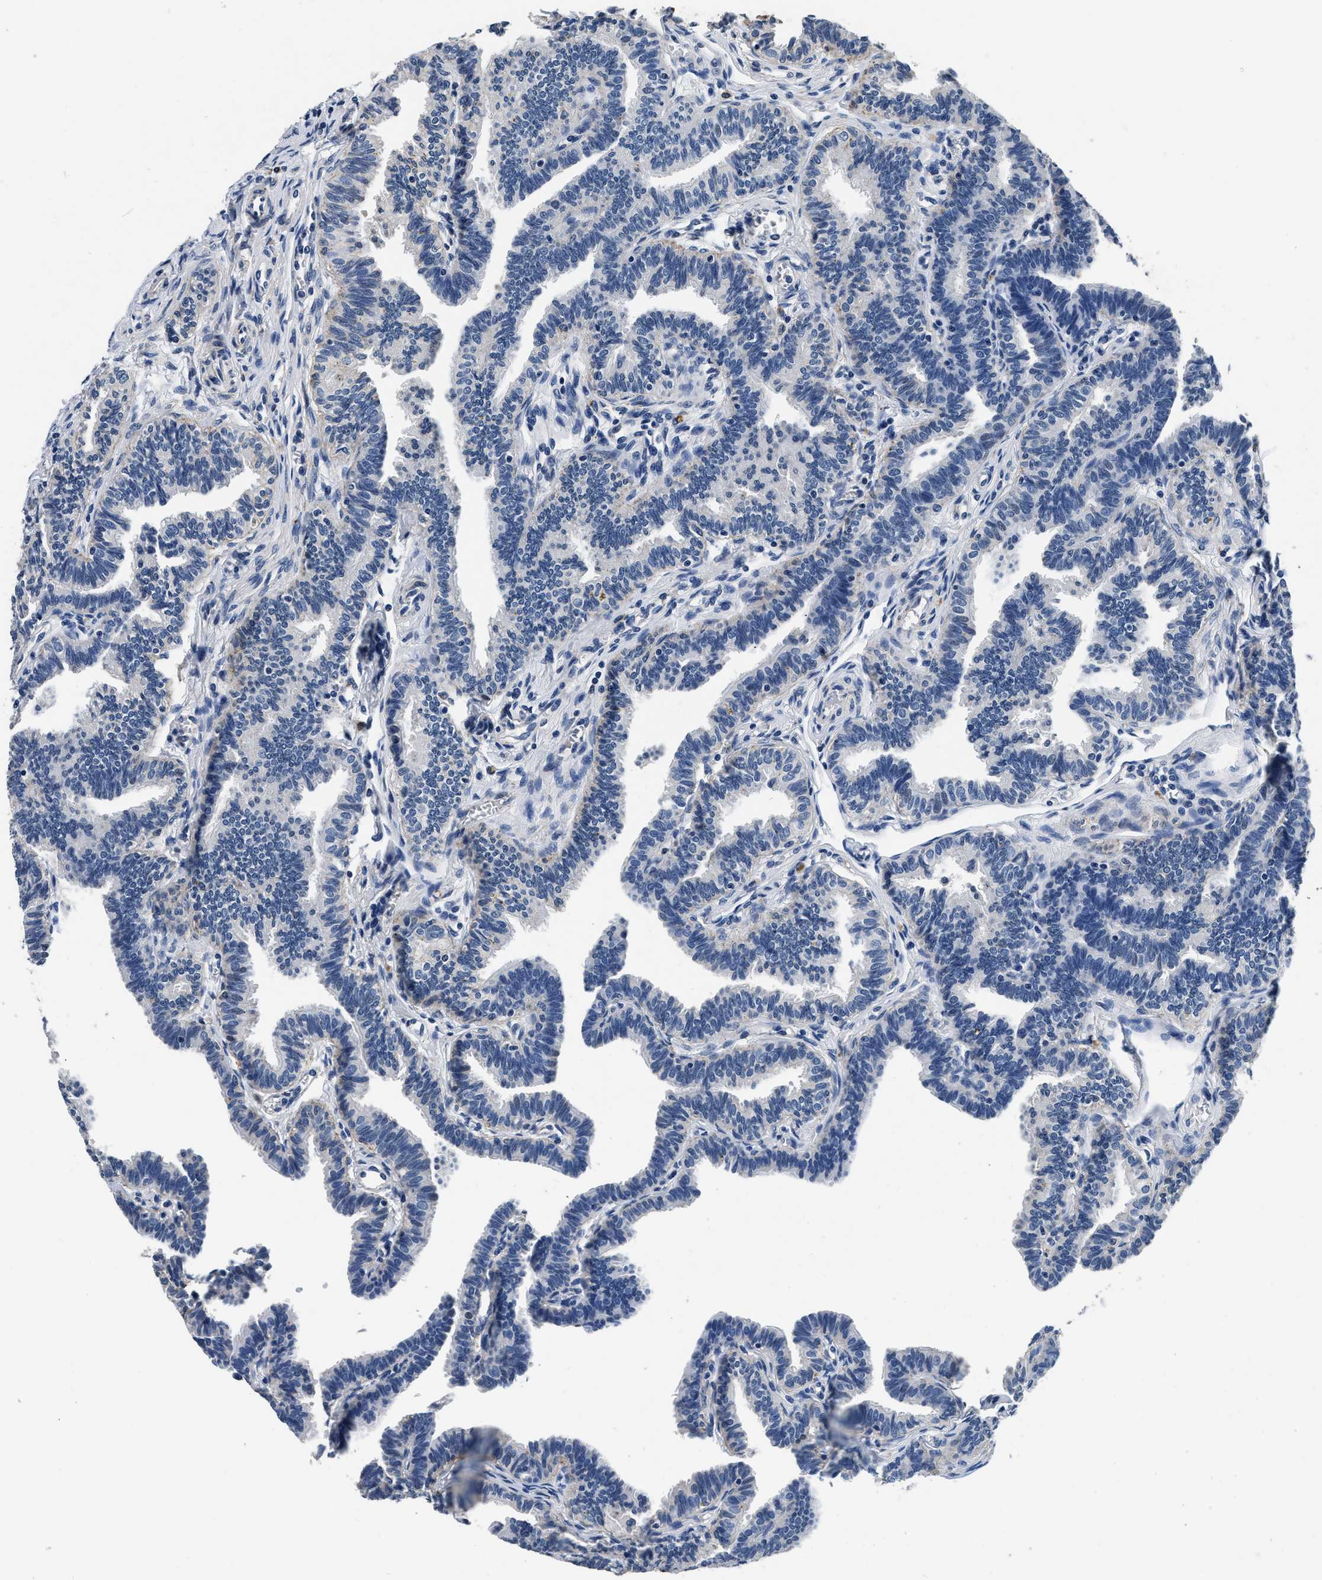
{"staining": {"intensity": "negative", "quantity": "none", "location": "none"}, "tissue": "fallopian tube", "cell_type": "Glandular cells", "image_type": "normal", "snomed": [{"axis": "morphology", "description": "Normal tissue, NOS"}, {"axis": "topography", "description": "Fallopian tube"}, {"axis": "topography", "description": "Ovary"}], "caption": "Fallopian tube stained for a protein using IHC shows no positivity glandular cells.", "gene": "GRN", "patient": {"sex": "female", "age": 23}}